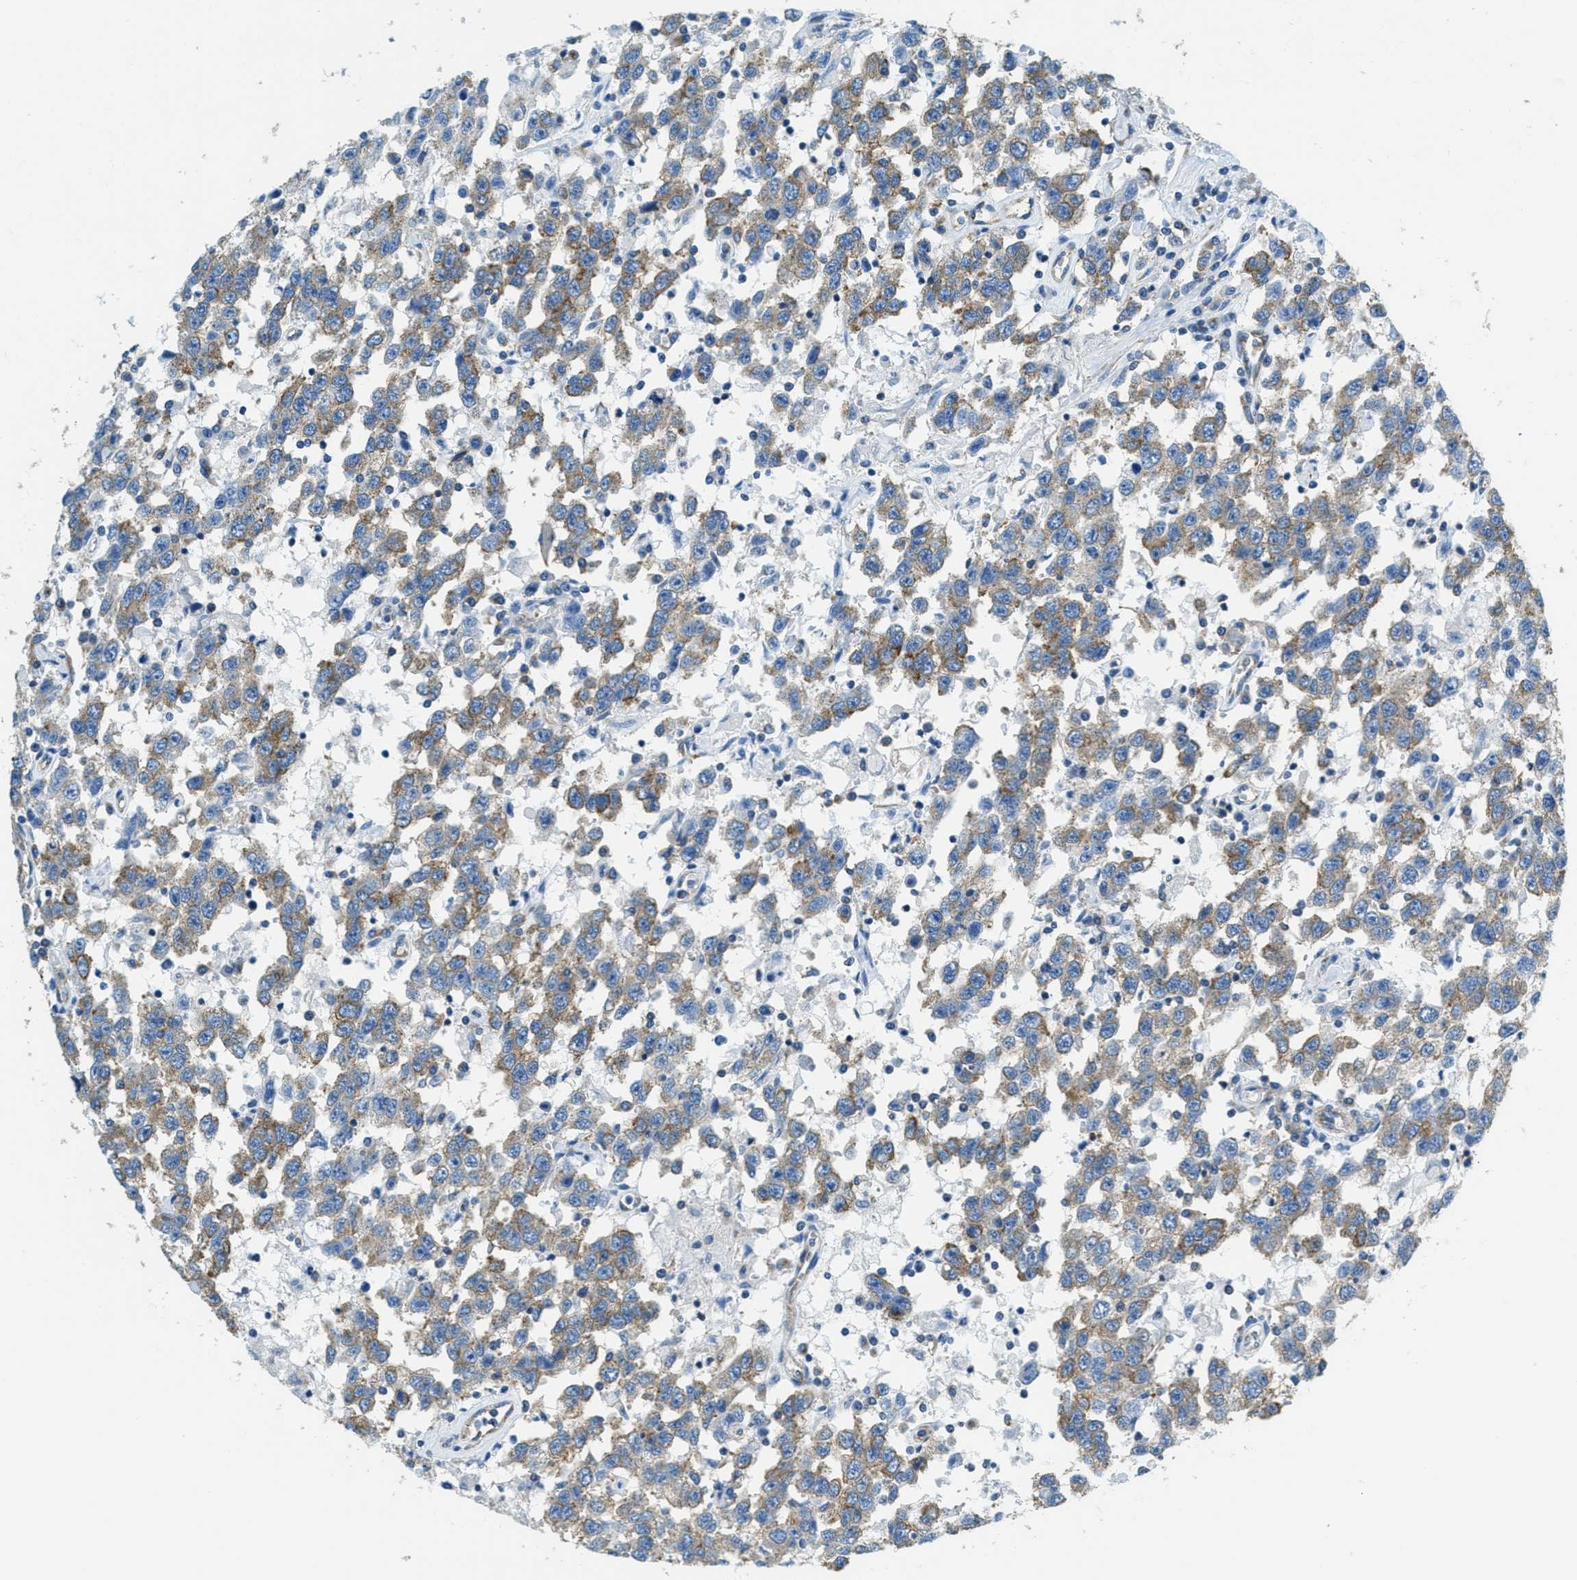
{"staining": {"intensity": "moderate", "quantity": ">75%", "location": "cytoplasmic/membranous"}, "tissue": "testis cancer", "cell_type": "Tumor cells", "image_type": "cancer", "snomed": [{"axis": "morphology", "description": "Seminoma, NOS"}, {"axis": "topography", "description": "Testis"}], "caption": "Testis cancer (seminoma) stained for a protein (brown) displays moderate cytoplasmic/membranous positive expression in about >75% of tumor cells.", "gene": "AP2B1", "patient": {"sex": "male", "age": 41}}